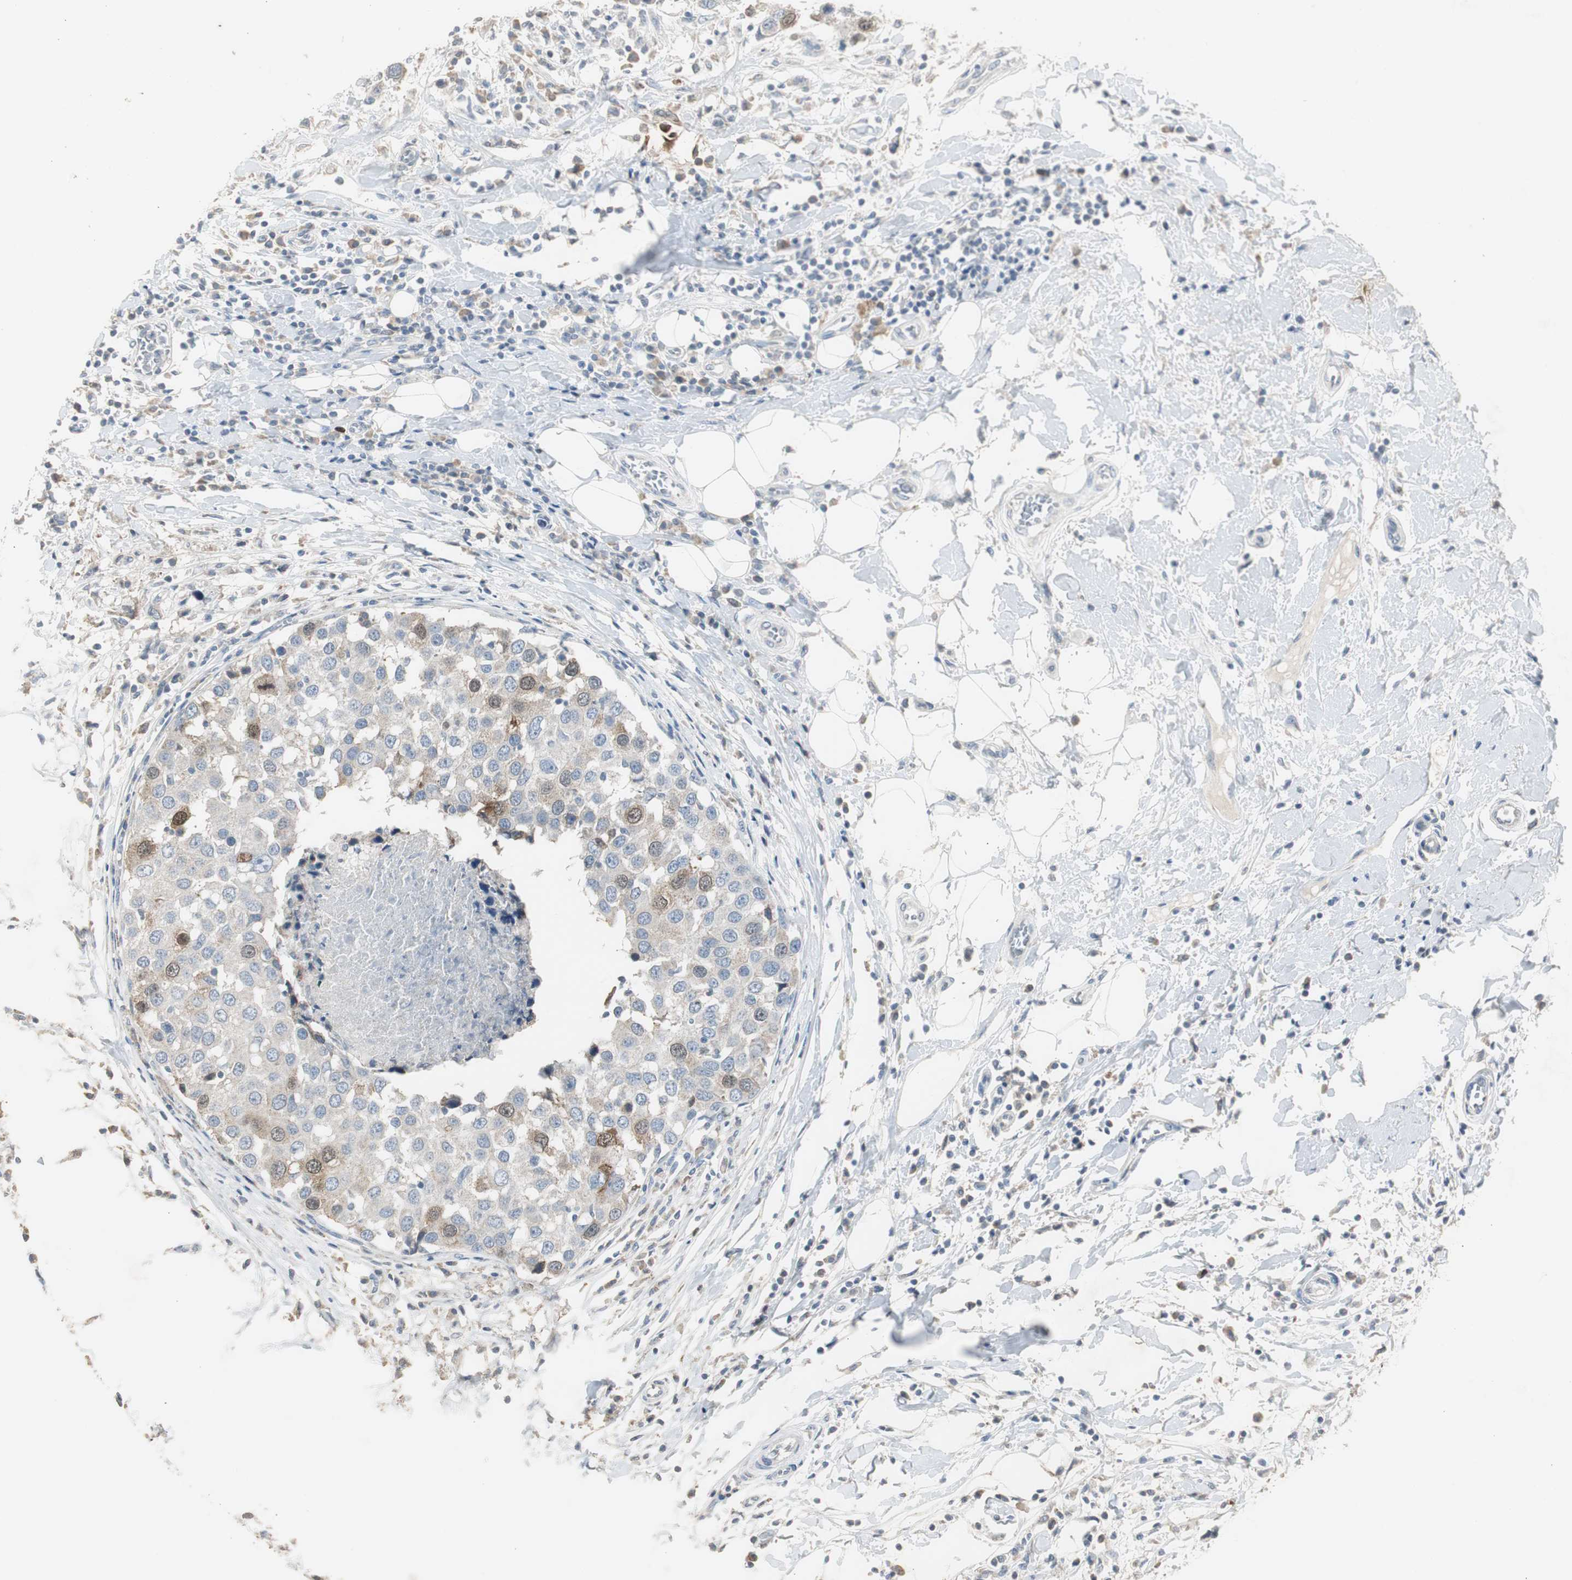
{"staining": {"intensity": "weak", "quantity": "<25%", "location": "cytoplasmic/membranous"}, "tissue": "breast cancer", "cell_type": "Tumor cells", "image_type": "cancer", "snomed": [{"axis": "morphology", "description": "Duct carcinoma"}, {"axis": "topography", "description": "Breast"}], "caption": "DAB (3,3'-diaminobenzidine) immunohistochemical staining of invasive ductal carcinoma (breast) displays no significant positivity in tumor cells. The staining was performed using DAB (3,3'-diaminobenzidine) to visualize the protein expression in brown, while the nuclei were stained in blue with hematoxylin (Magnification: 20x).", "gene": "TK1", "patient": {"sex": "female", "age": 27}}